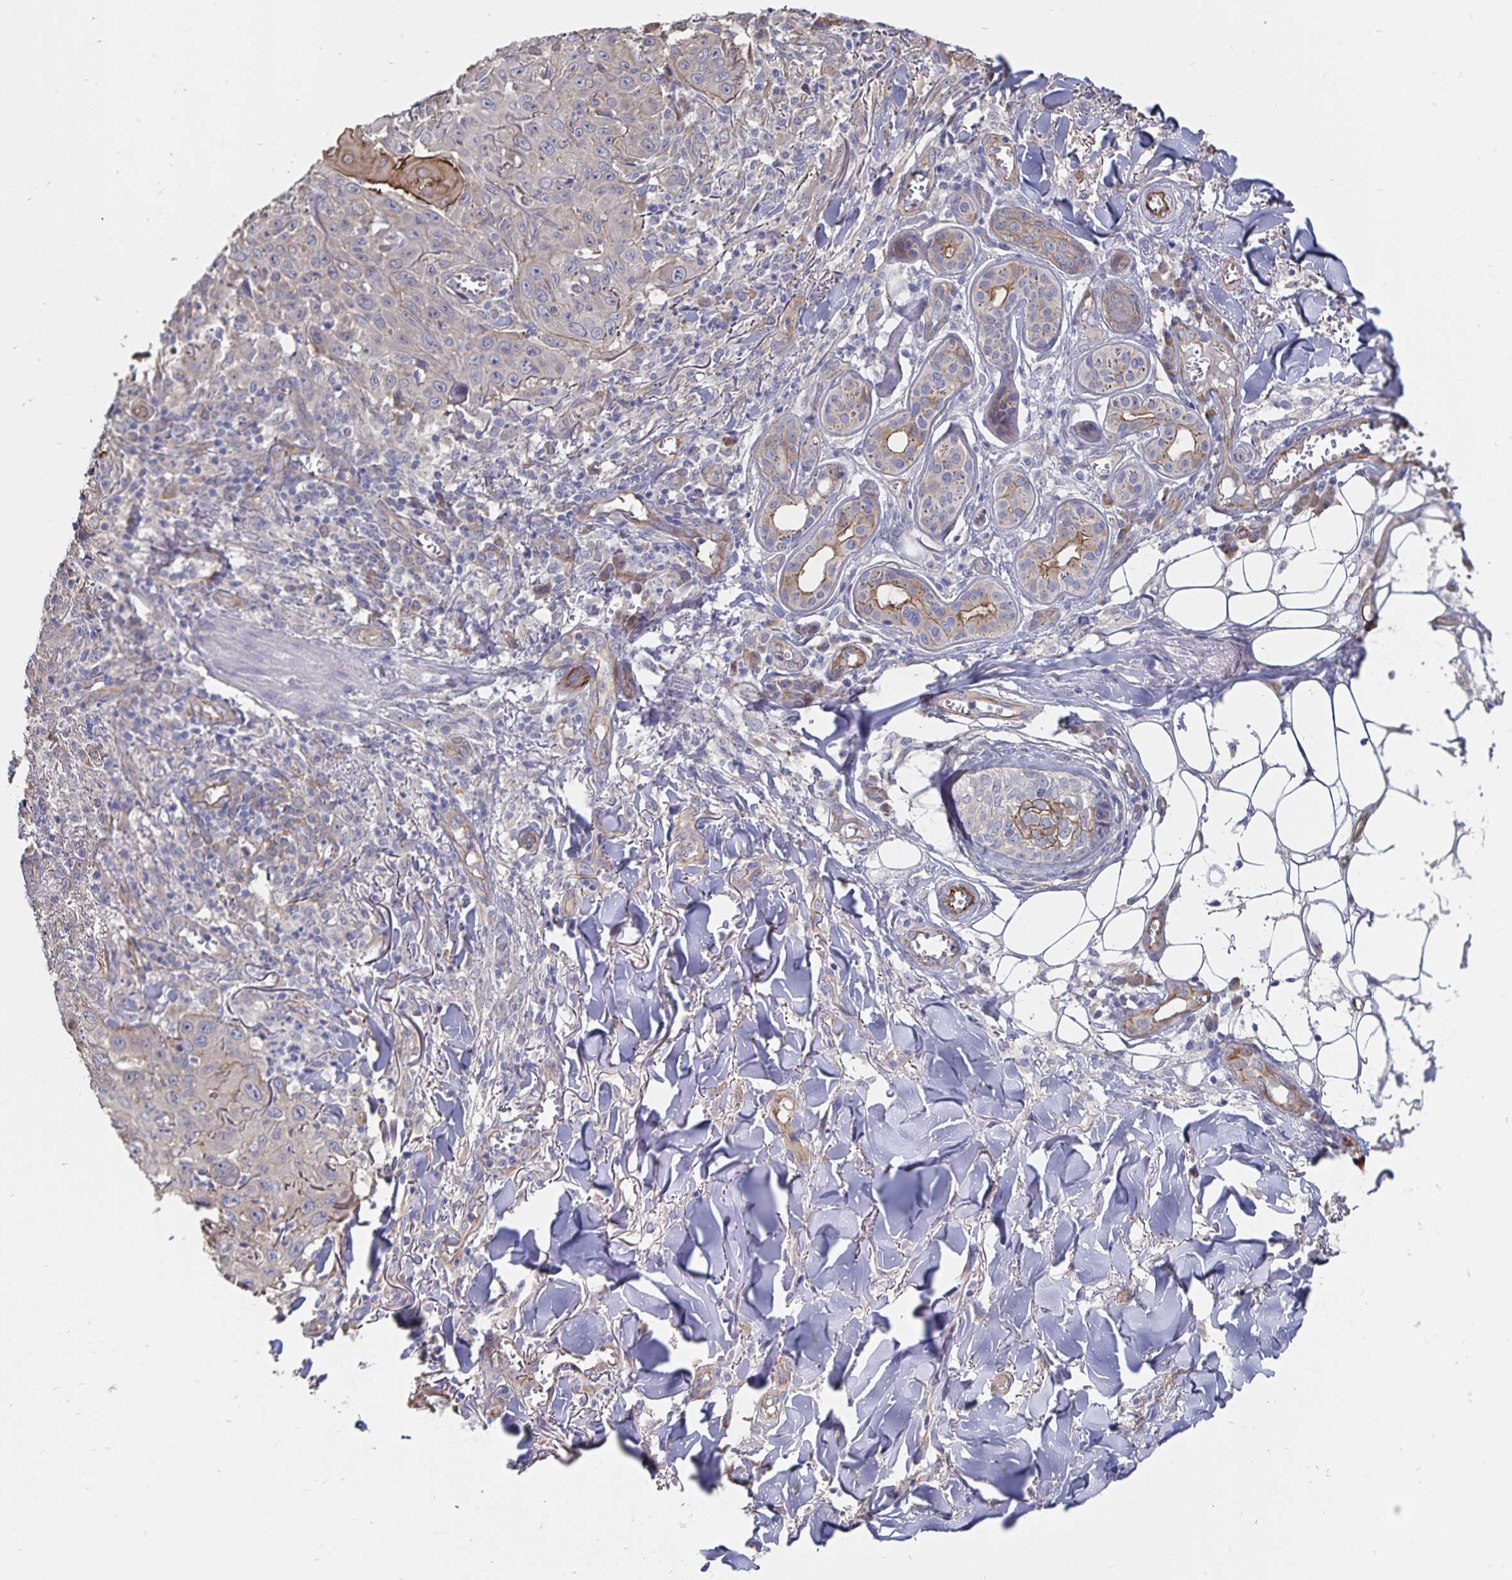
{"staining": {"intensity": "weak", "quantity": "<25%", "location": "cytoplasmic/membranous"}, "tissue": "skin cancer", "cell_type": "Tumor cells", "image_type": "cancer", "snomed": [{"axis": "morphology", "description": "Squamous cell carcinoma, NOS"}, {"axis": "topography", "description": "Skin"}], "caption": "An image of skin squamous cell carcinoma stained for a protein exhibits no brown staining in tumor cells.", "gene": "SSTR1", "patient": {"sex": "male", "age": 75}}